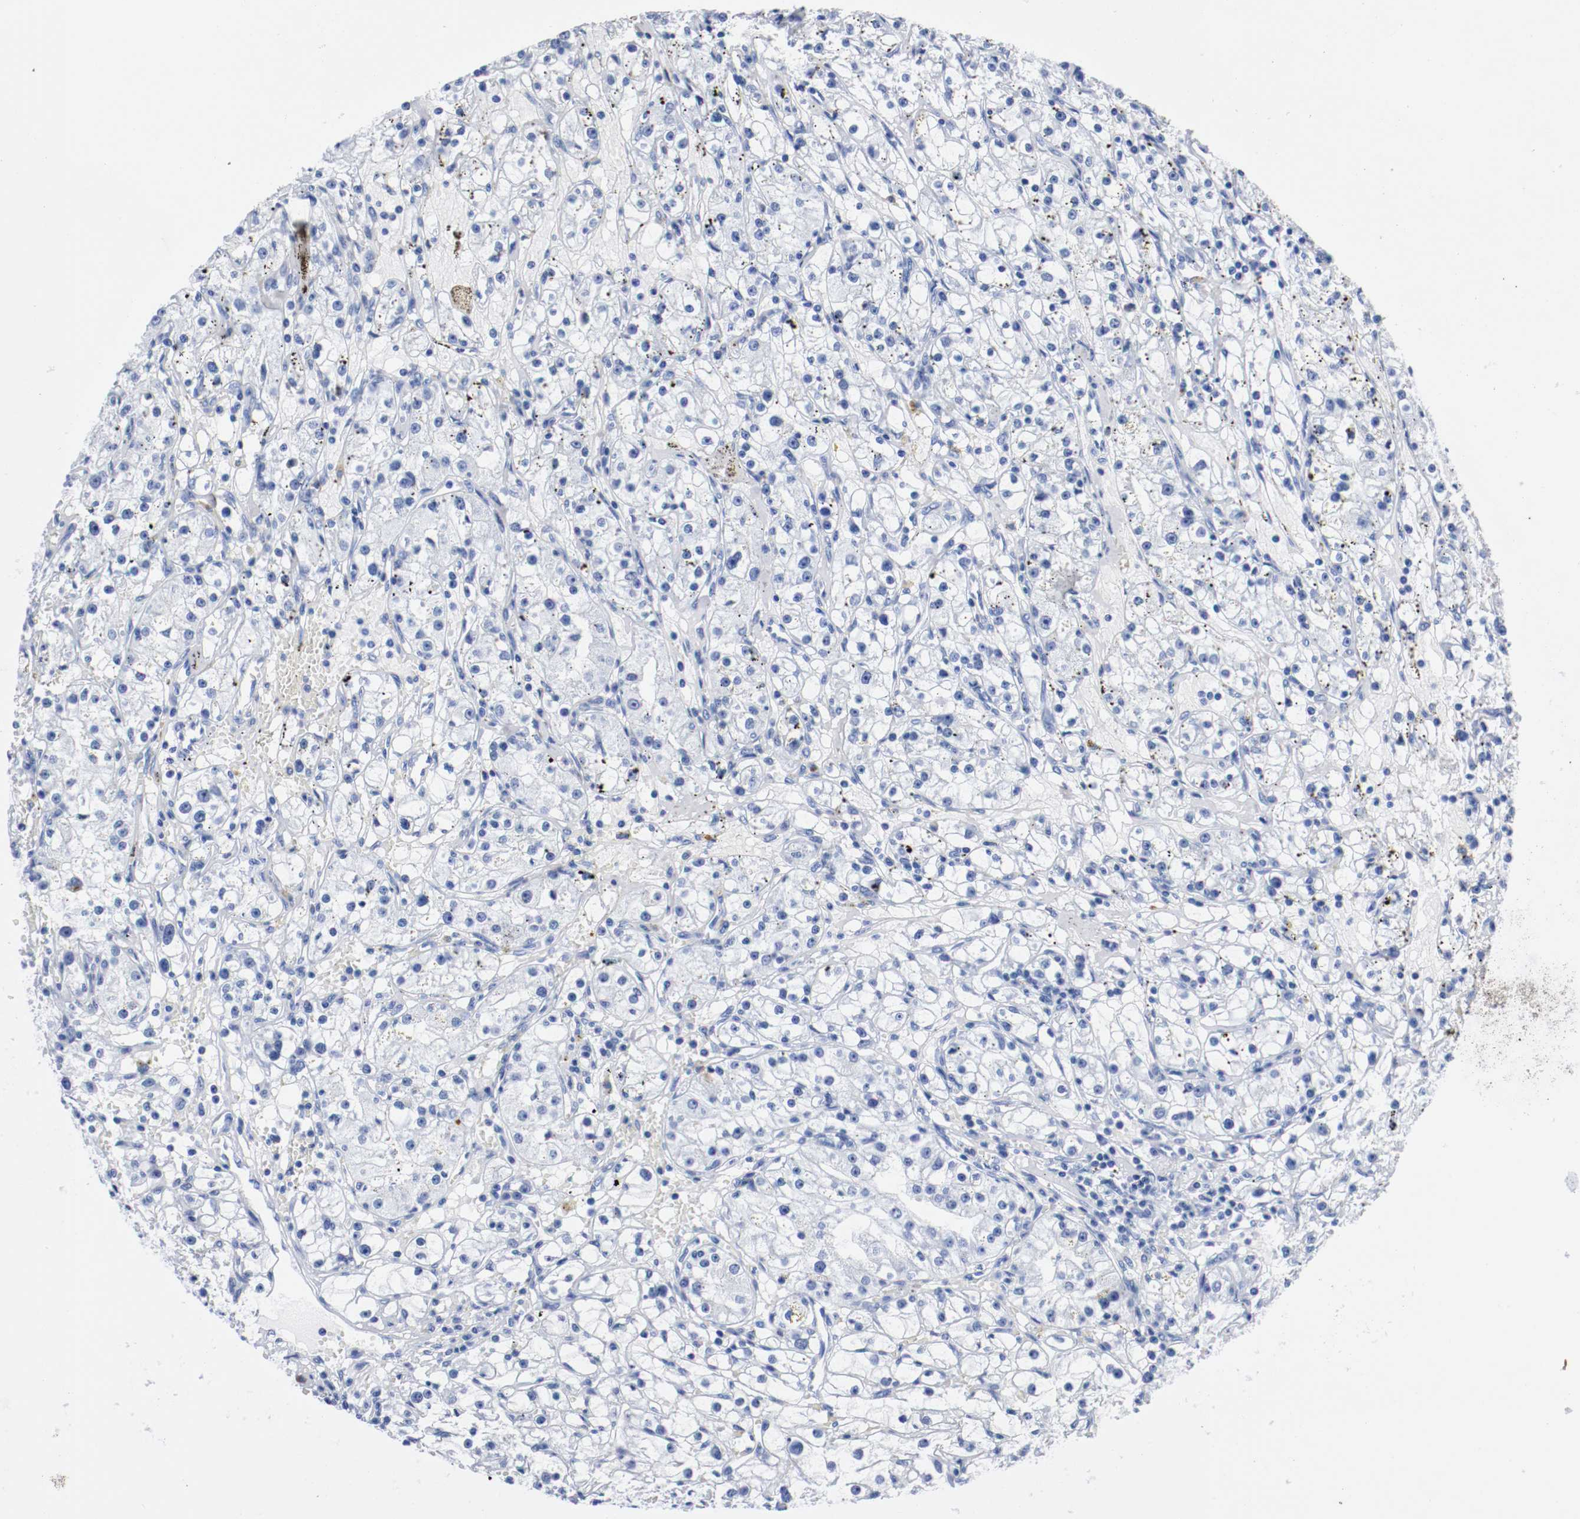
{"staining": {"intensity": "negative", "quantity": "none", "location": "none"}, "tissue": "renal cancer", "cell_type": "Tumor cells", "image_type": "cancer", "snomed": [{"axis": "morphology", "description": "Adenocarcinoma, NOS"}, {"axis": "topography", "description": "Kidney"}], "caption": "The IHC photomicrograph has no significant staining in tumor cells of renal cancer tissue.", "gene": "TUBD1", "patient": {"sex": "male", "age": 56}}